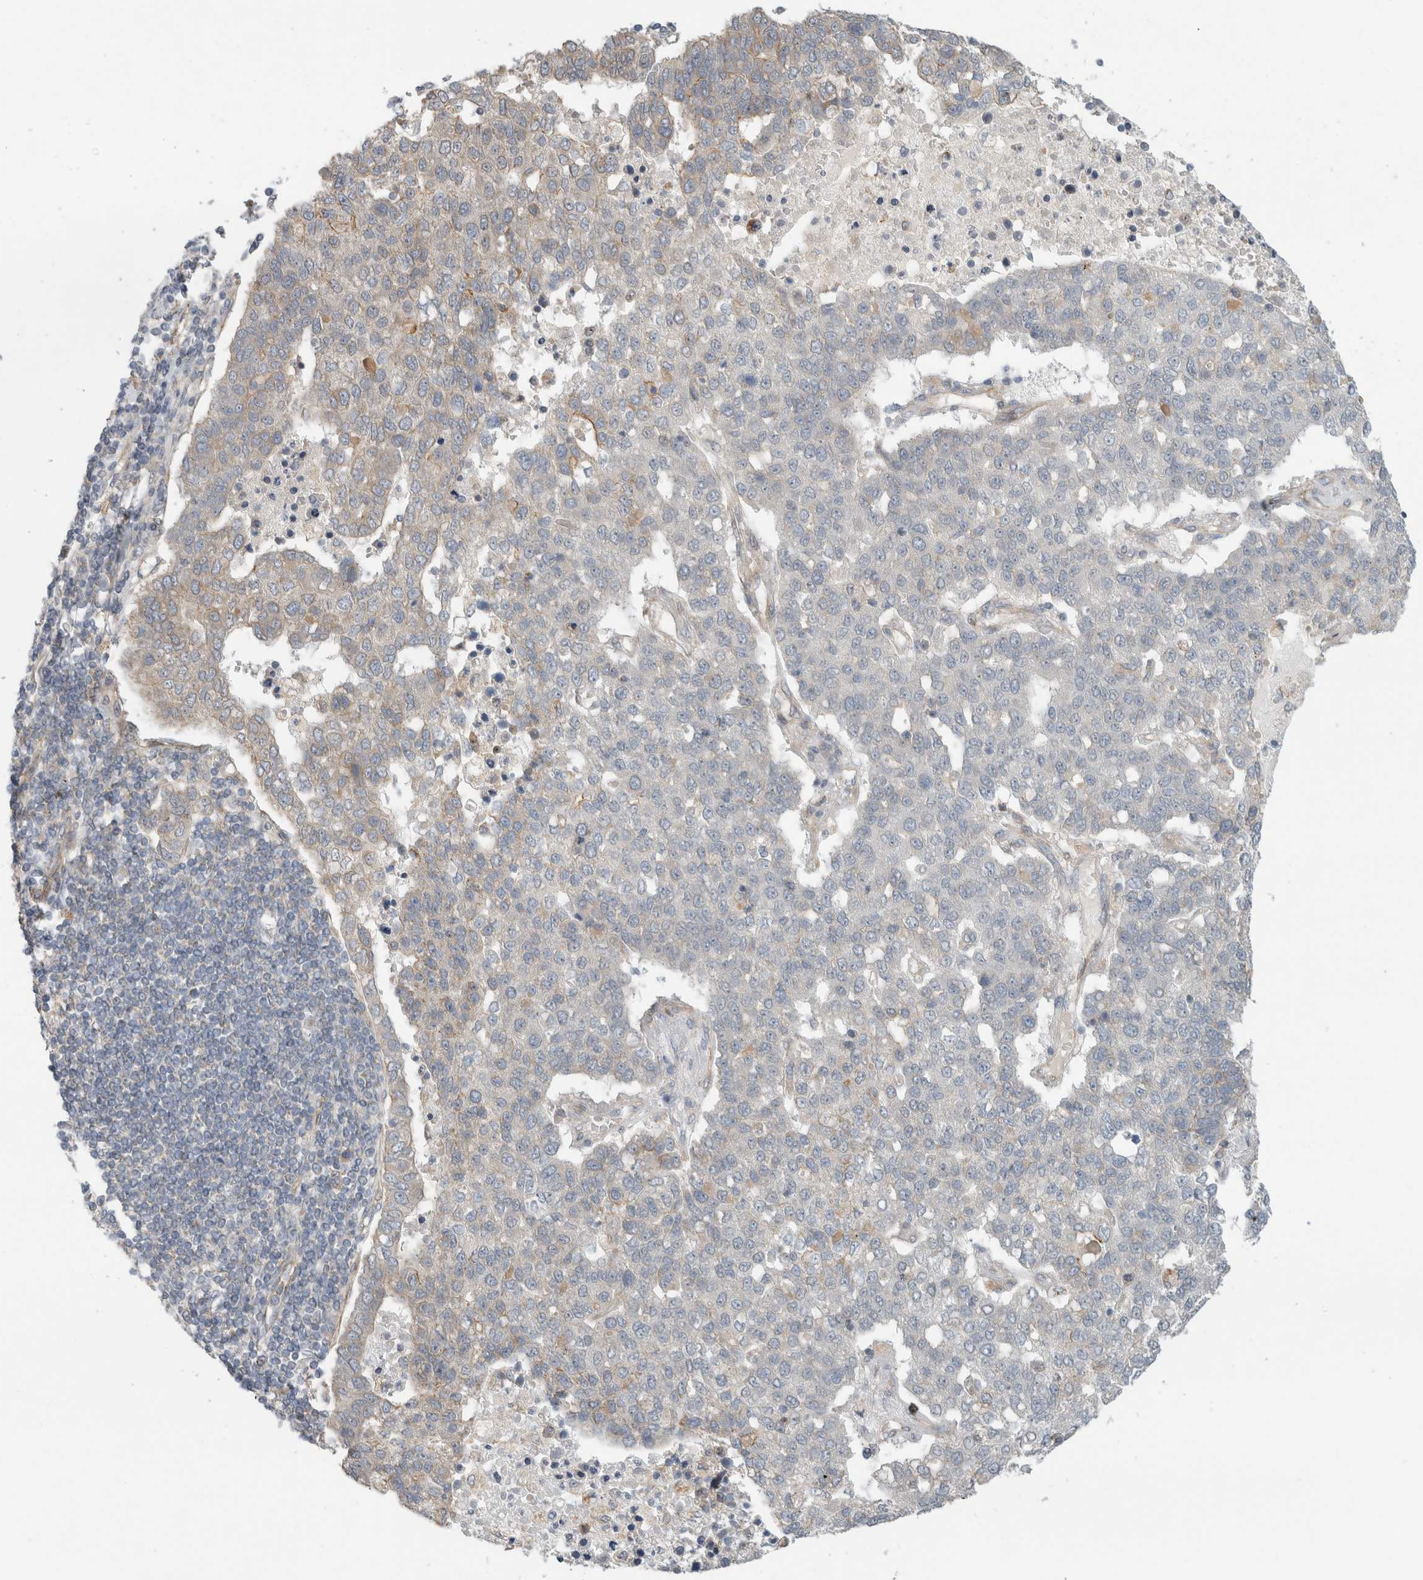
{"staining": {"intensity": "negative", "quantity": "none", "location": "none"}, "tissue": "pancreatic cancer", "cell_type": "Tumor cells", "image_type": "cancer", "snomed": [{"axis": "morphology", "description": "Adenocarcinoma, NOS"}, {"axis": "topography", "description": "Pancreas"}], "caption": "DAB (3,3'-diaminobenzidine) immunohistochemical staining of human pancreatic cancer shows no significant expression in tumor cells.", "gene": "KPNA5", "patient": {"sex": "female", "age": 61}}